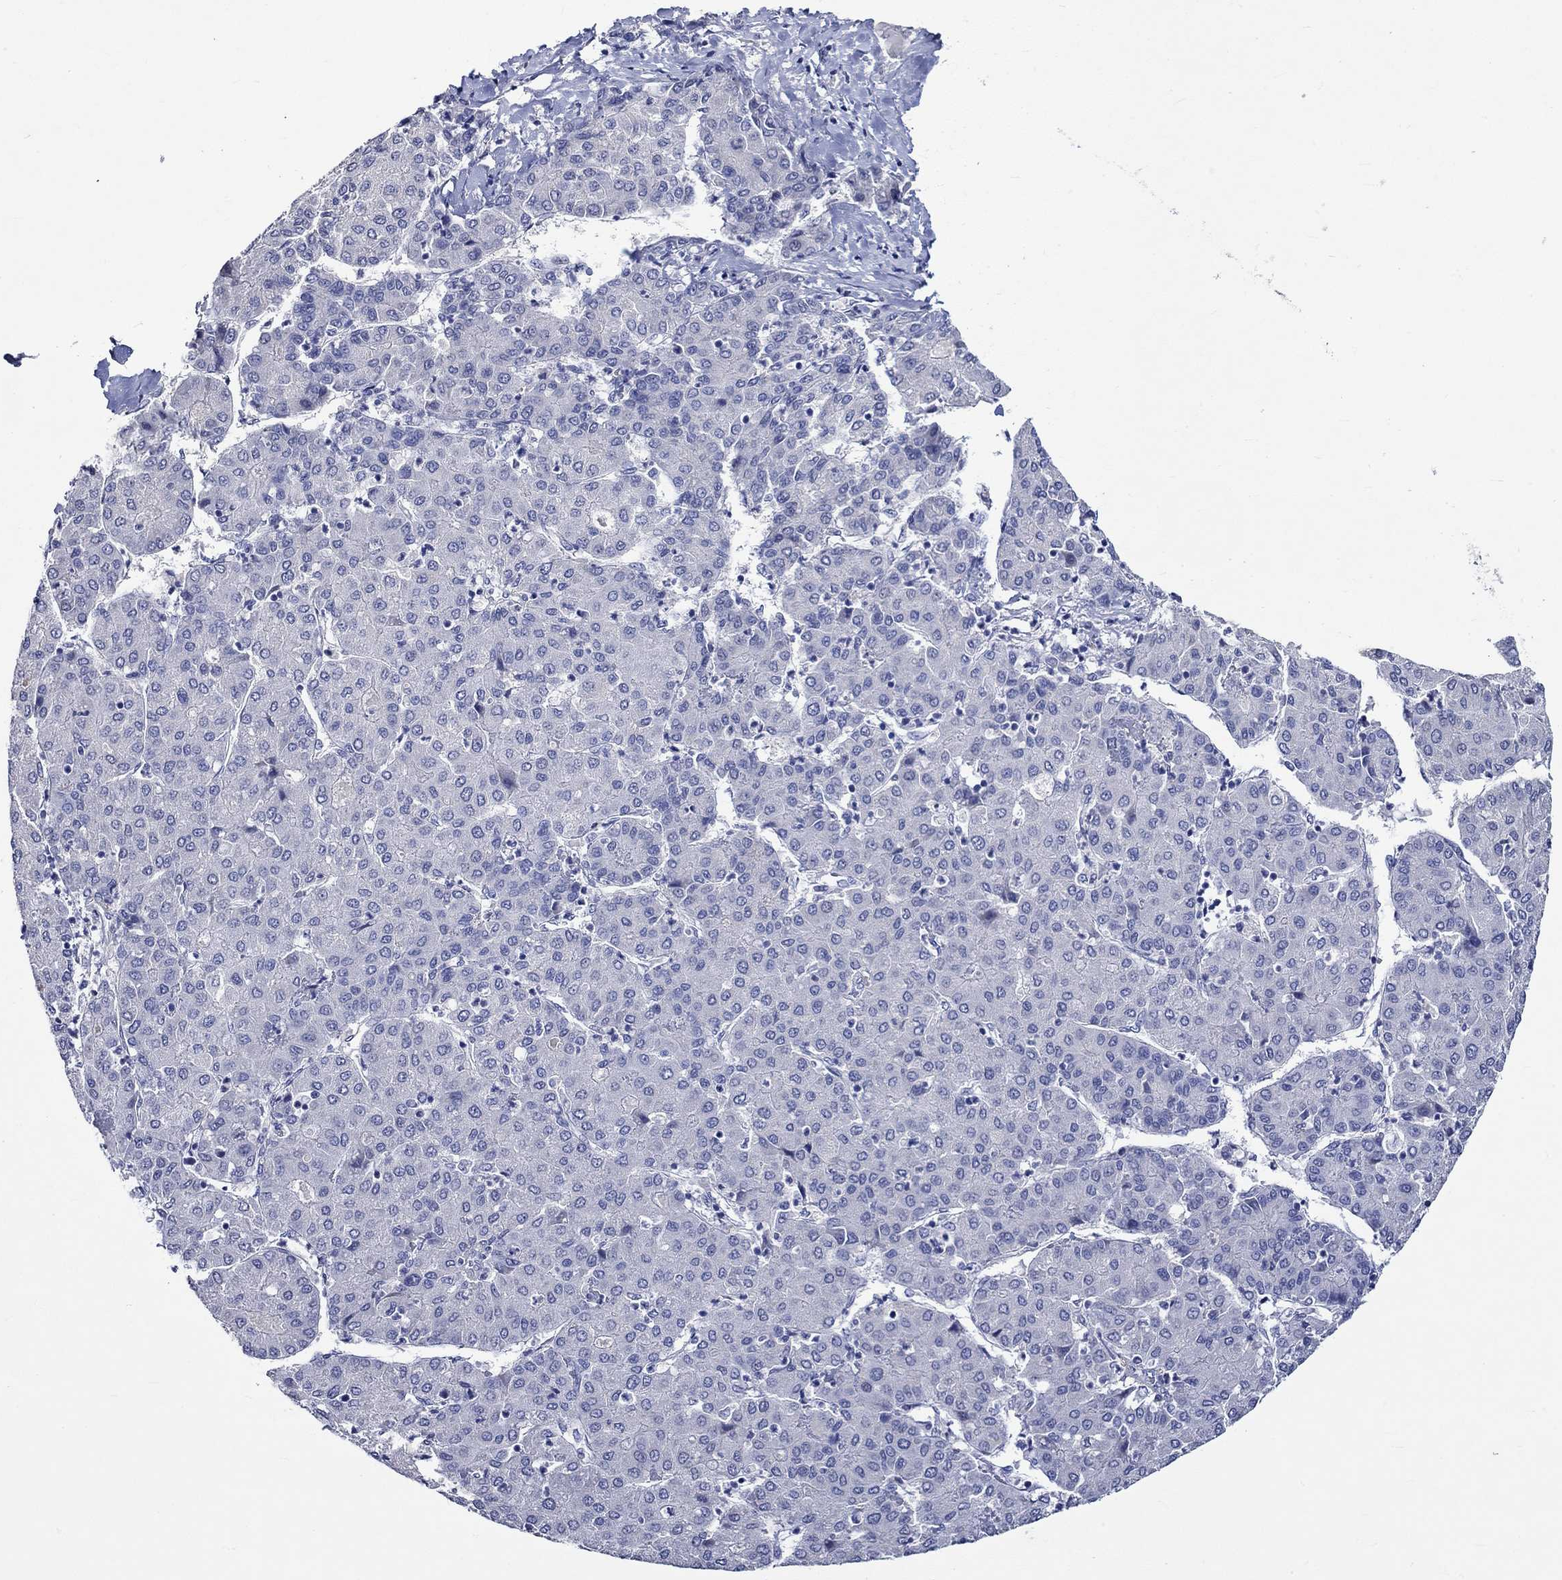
{"staining": {"intensity": "negative", "quantity": "none", "location": "none"}, "tissue": "liver cancer", "cell_type": "Tumor cells", "image_type": "cancer", "snomed": [{"axis": "morphology", "description": "Carcinoma, Hepatocellular, NOS"}, {"axis": "topography", "description": "Liver"}], "caption": "Human liver hepatocellular carcinoma stained for a protein using immunohistochemistry shows no expression in tumor cells.", "gene": "CRYAB", "patient": {"sex": "male", "age": 65}}